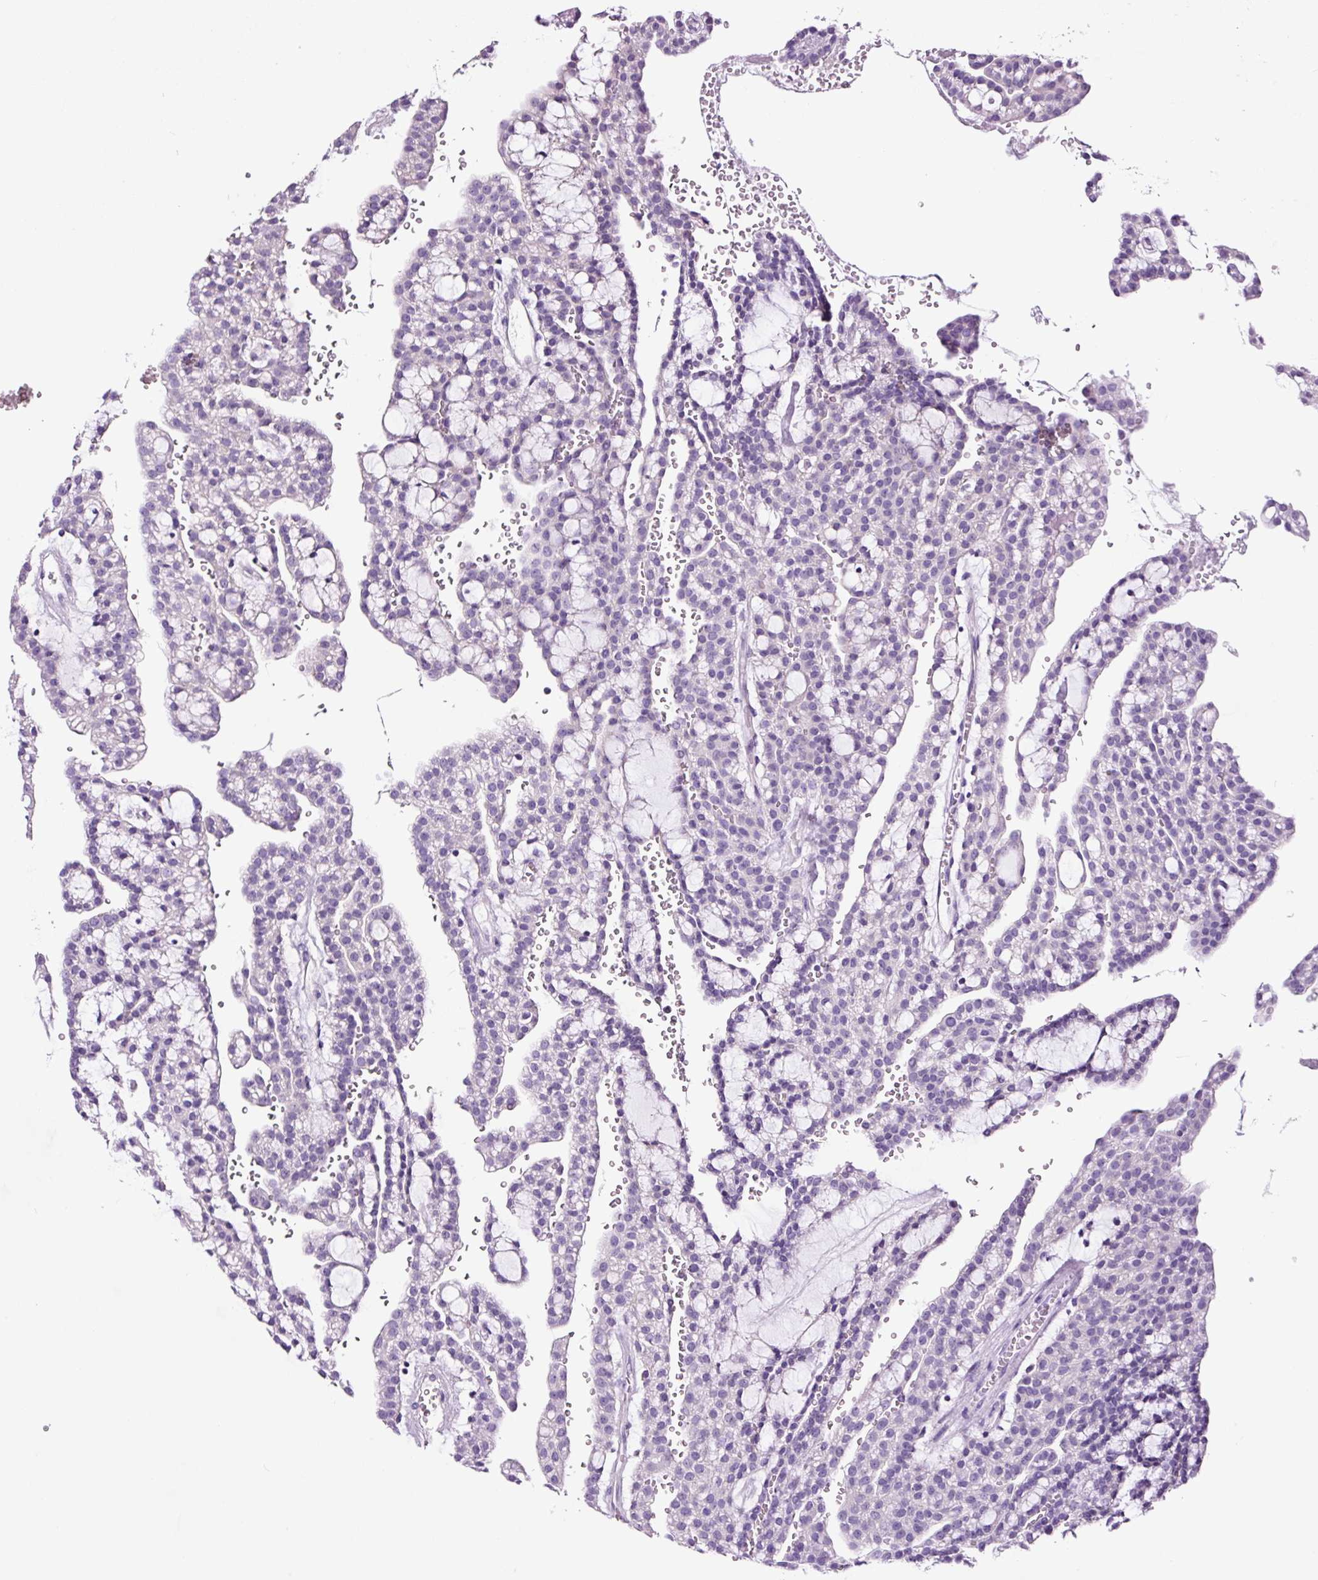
{"staining": {"intensity": "negative", "quantity": "none", "location": "none"}, "tissue": "renal cancer", "cell_type": "Tumor cells", "image_type": "cancer", "snomed": [{"axis": "morphology", "description": "Adenocarcinoma, NOS"}, {"axis": "topography", "description": "Kidney"}], "caption": "DAB (3,3'-diaminobenzidine) immunohistochemical staining of human renal cancer shows no significant expression in tumor cells. (Brightfield microscopy of DAB (3,3'-diaminobenzidine) immunohistochemistry (IHC) at high magnification).", "gene": "FBXL7", "patient": {"sex": "male", "age": 63}}